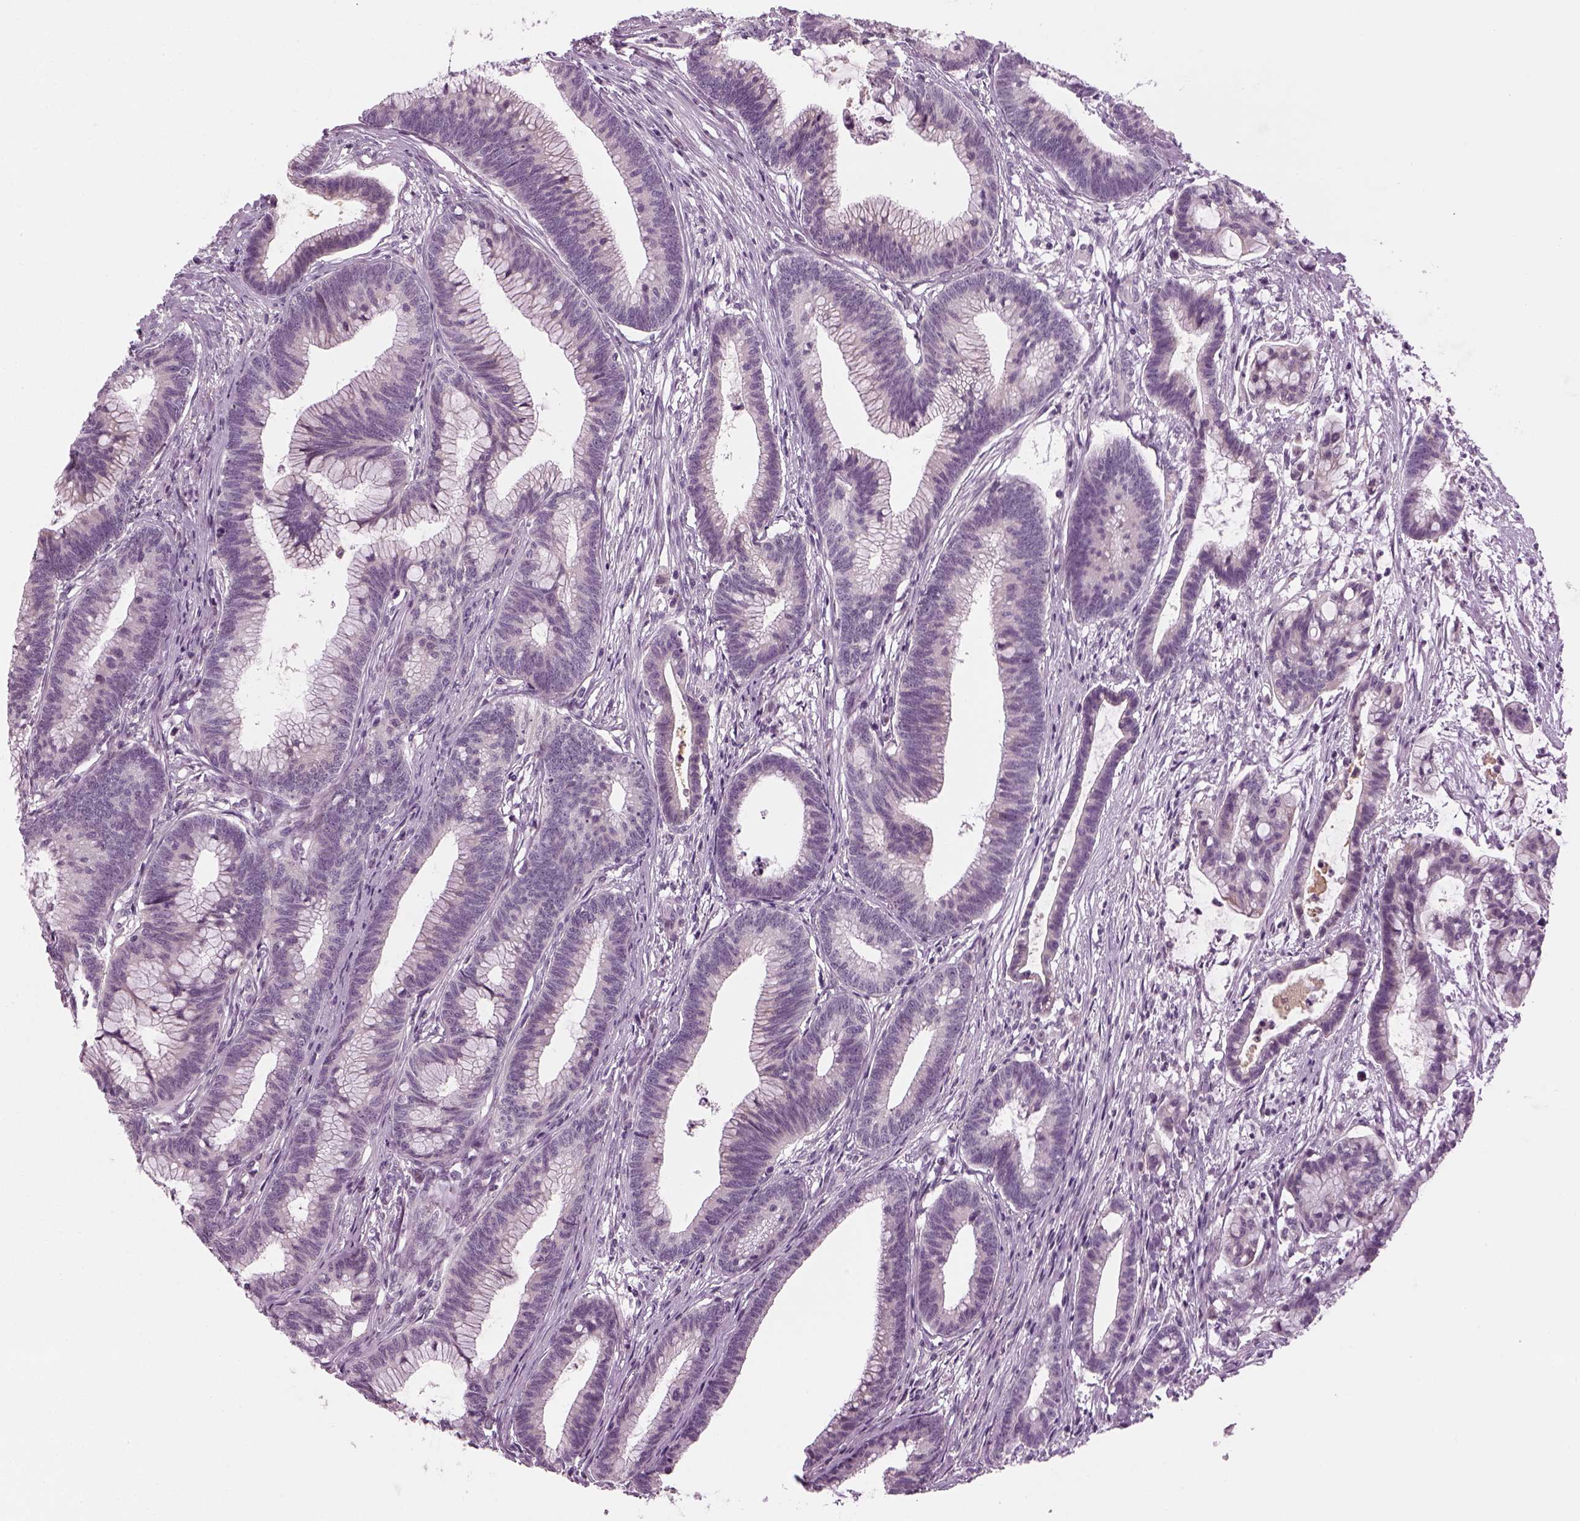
{"staining": {"intensity": "negative", "quantity": "none", "location": "none"}, "tissue": "colorectal cancer", "cell_type": "Tumor cells", "image_type": "cancer", "snomed": [{"axis": "morphology", "description": "Adenocarcinoma, NOS"}, {"axis": "topography", "description": "Colon"}], "caption": "Immunohistochemistry of human adenocarcinoma (colorectal) demonstrates no staining in tumor cells.", "gene": "LRRIQ3", "patient": {"sex": "female", "age": 78}}